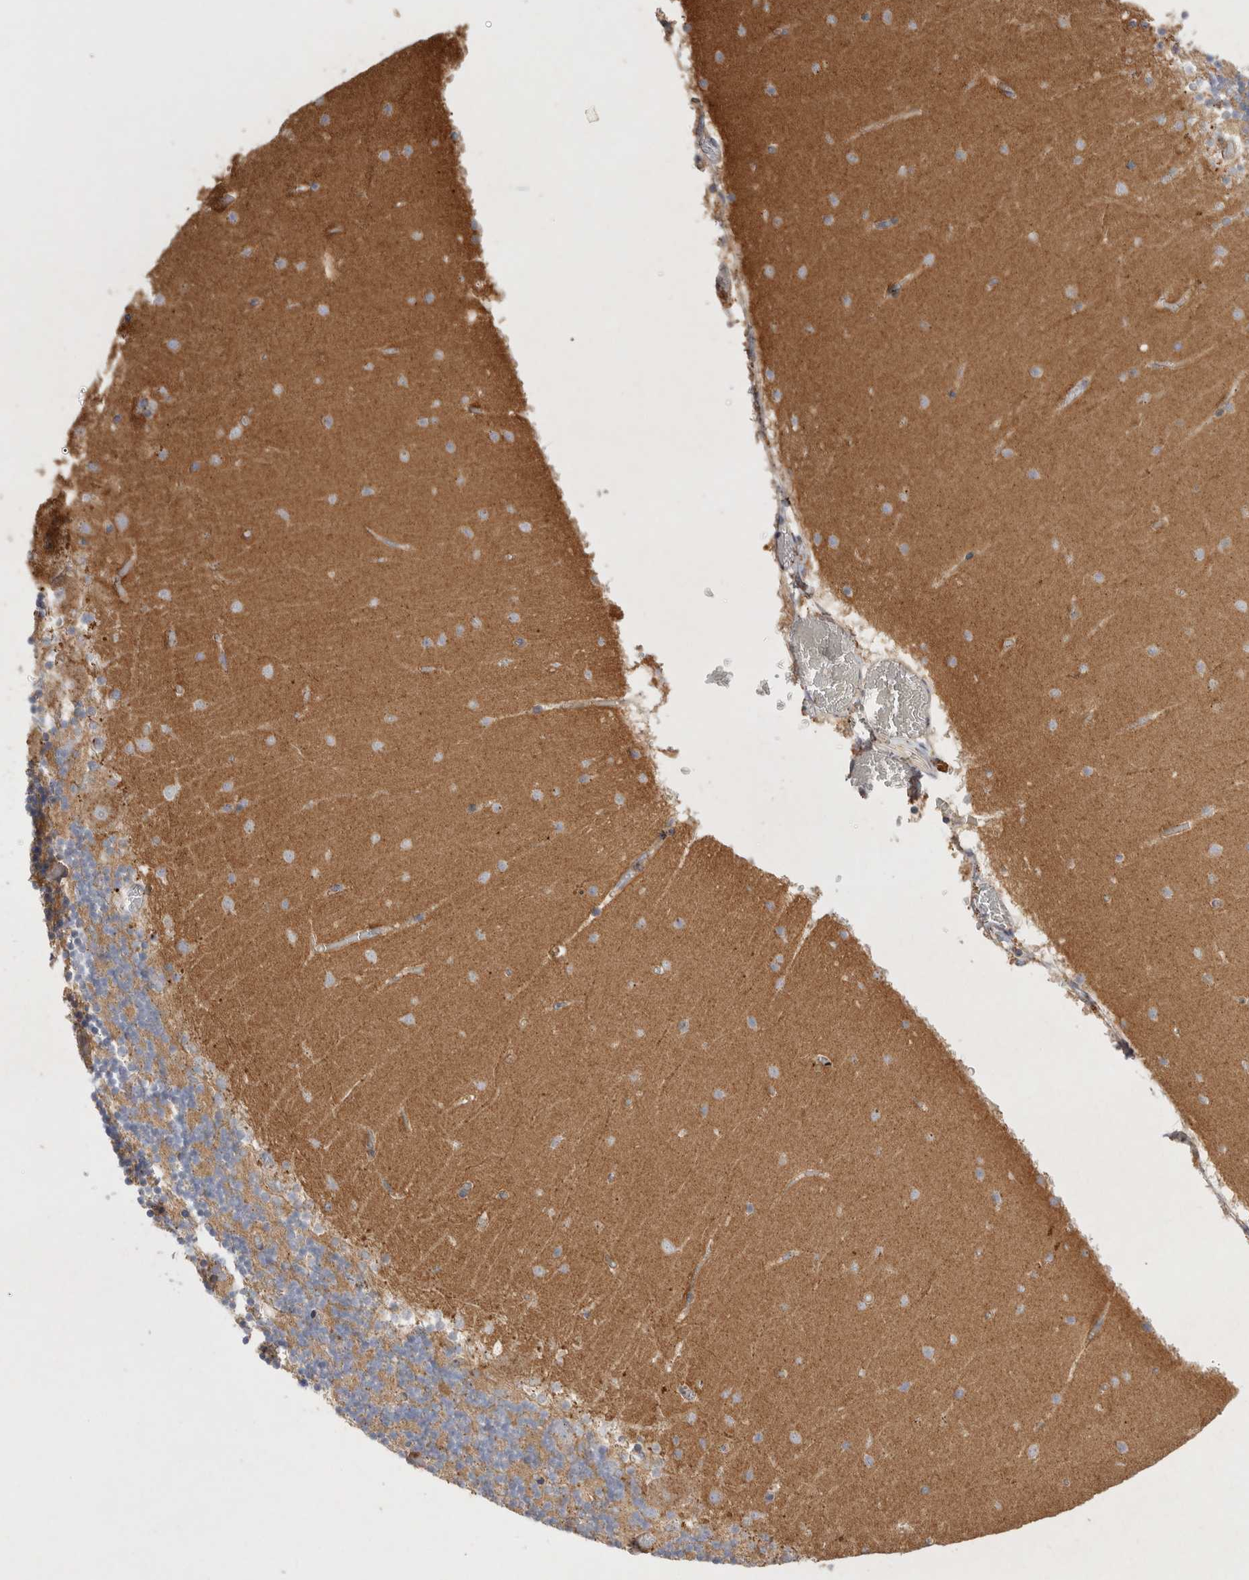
{"staining": {"intensity": "weak", "quantity": ">75%", "location": "cytoplasmic/membranous"}, "tissue": "cerebellum", "cell_type": "Cells in granular layer", "image_type": "normal", "snomed": [{"axis": "morphology", "description": "Normal tissue, NOS"}, {"axis": "topography", "description": "Cerebellum"}], "caption": "IHC photomicrograph of normal cerebellum: human cerebellum stained using immunohistochemistry demonstrates low levels of weak protein expression localized specifically in the cytoplasmic/membranous of cells in granular layer, appearing as a cytoplasmic/membranous brown color.", "gene": "CHMP6", "patient": {"sex": "female", "age": 28}}